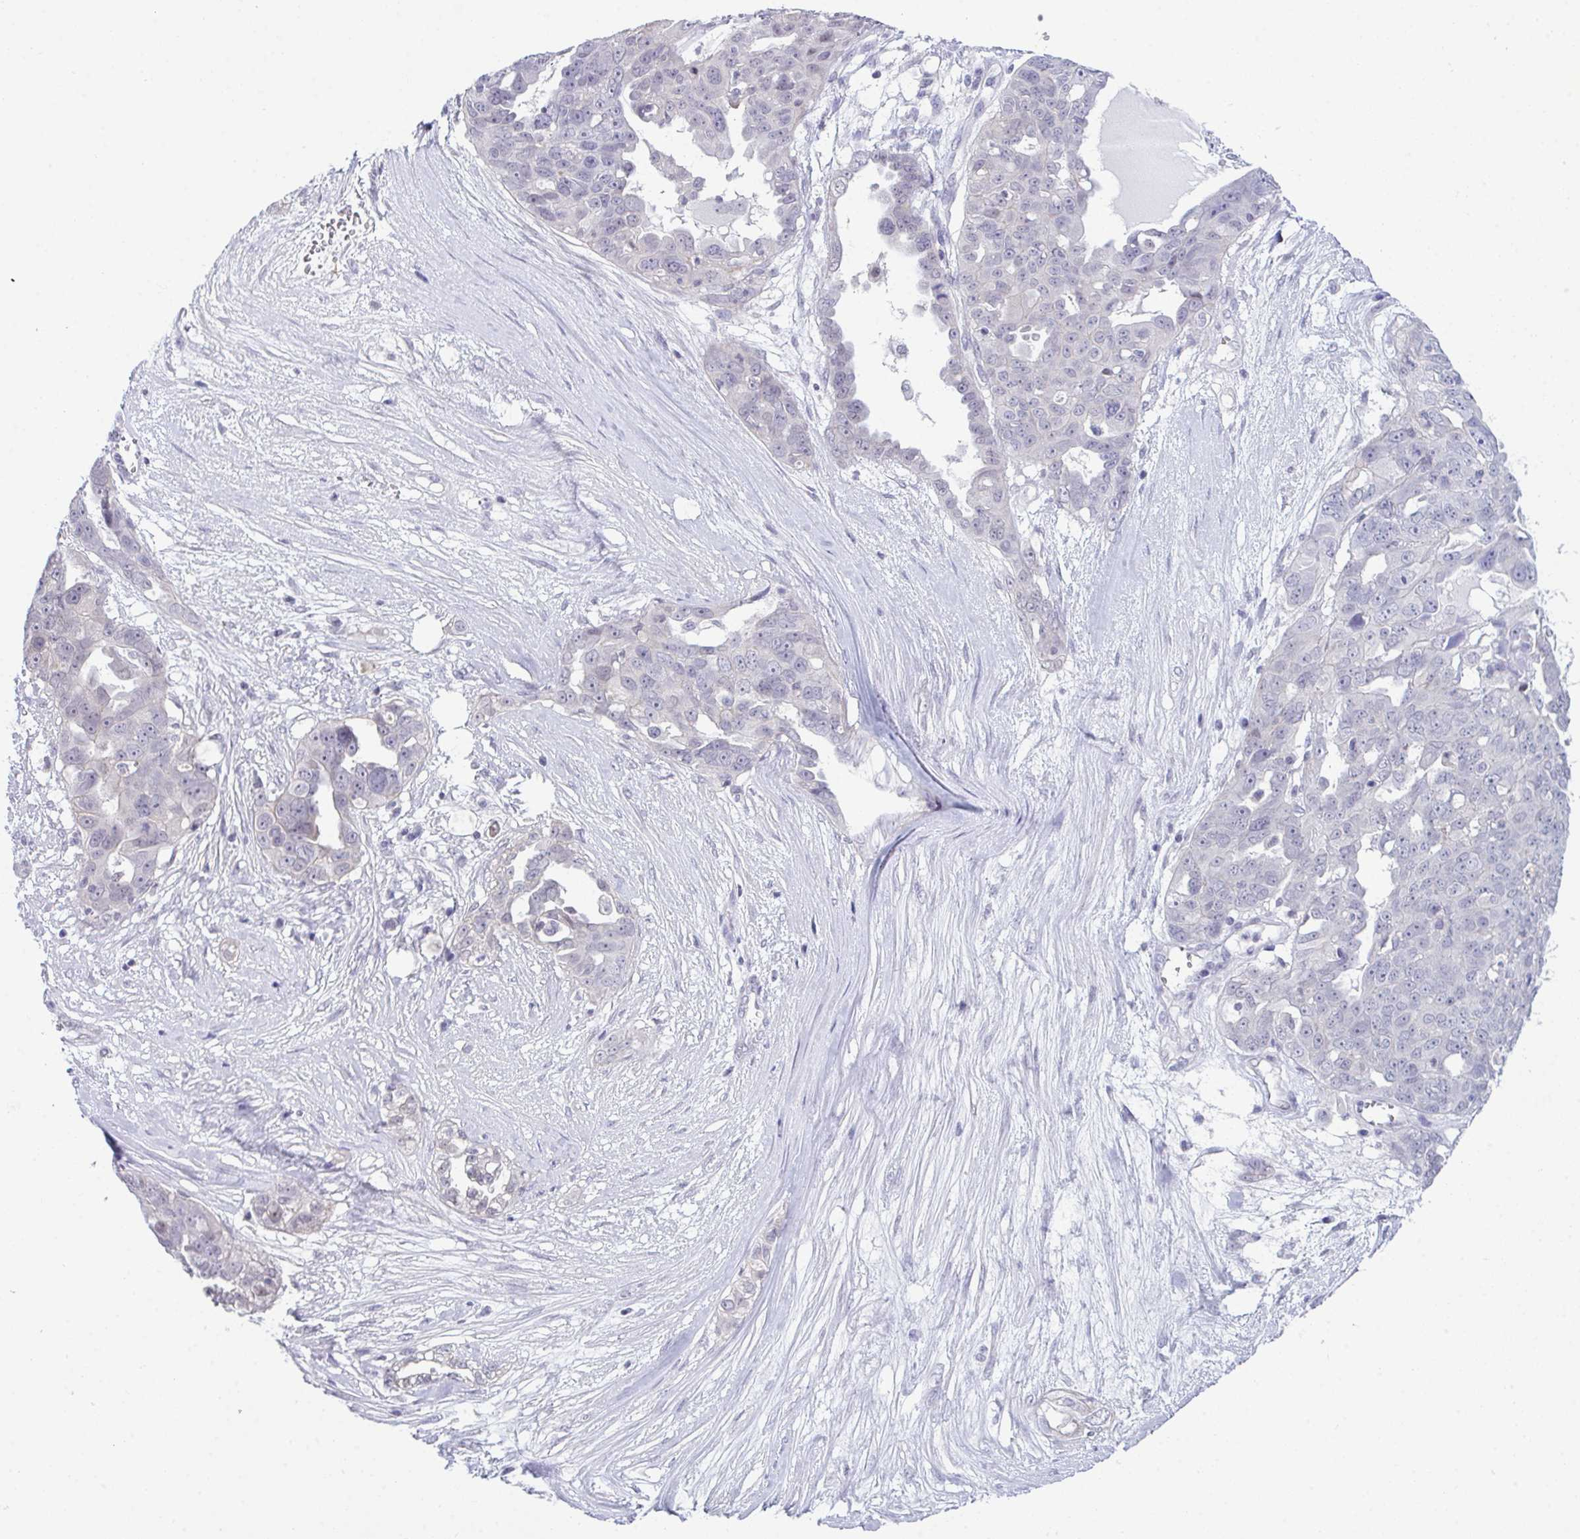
{"staining": {"intensity": "negative", "quantity": "none", "location": "none"}, "tissue": "ovarian cancer", "cell_type": "Tumor cells", "image_type": "cancer", "snomed": [{"axis": "morphology", "description": "Carcinoma, endometroid"}, {"axis": "topography", "description": "Ovary"}], "caption": "Tumor cells are negative for brown protein staining in ovarian cancer.", "gene": "ATP6V0D2", "patient": {"sex": "female", "age": 70}}